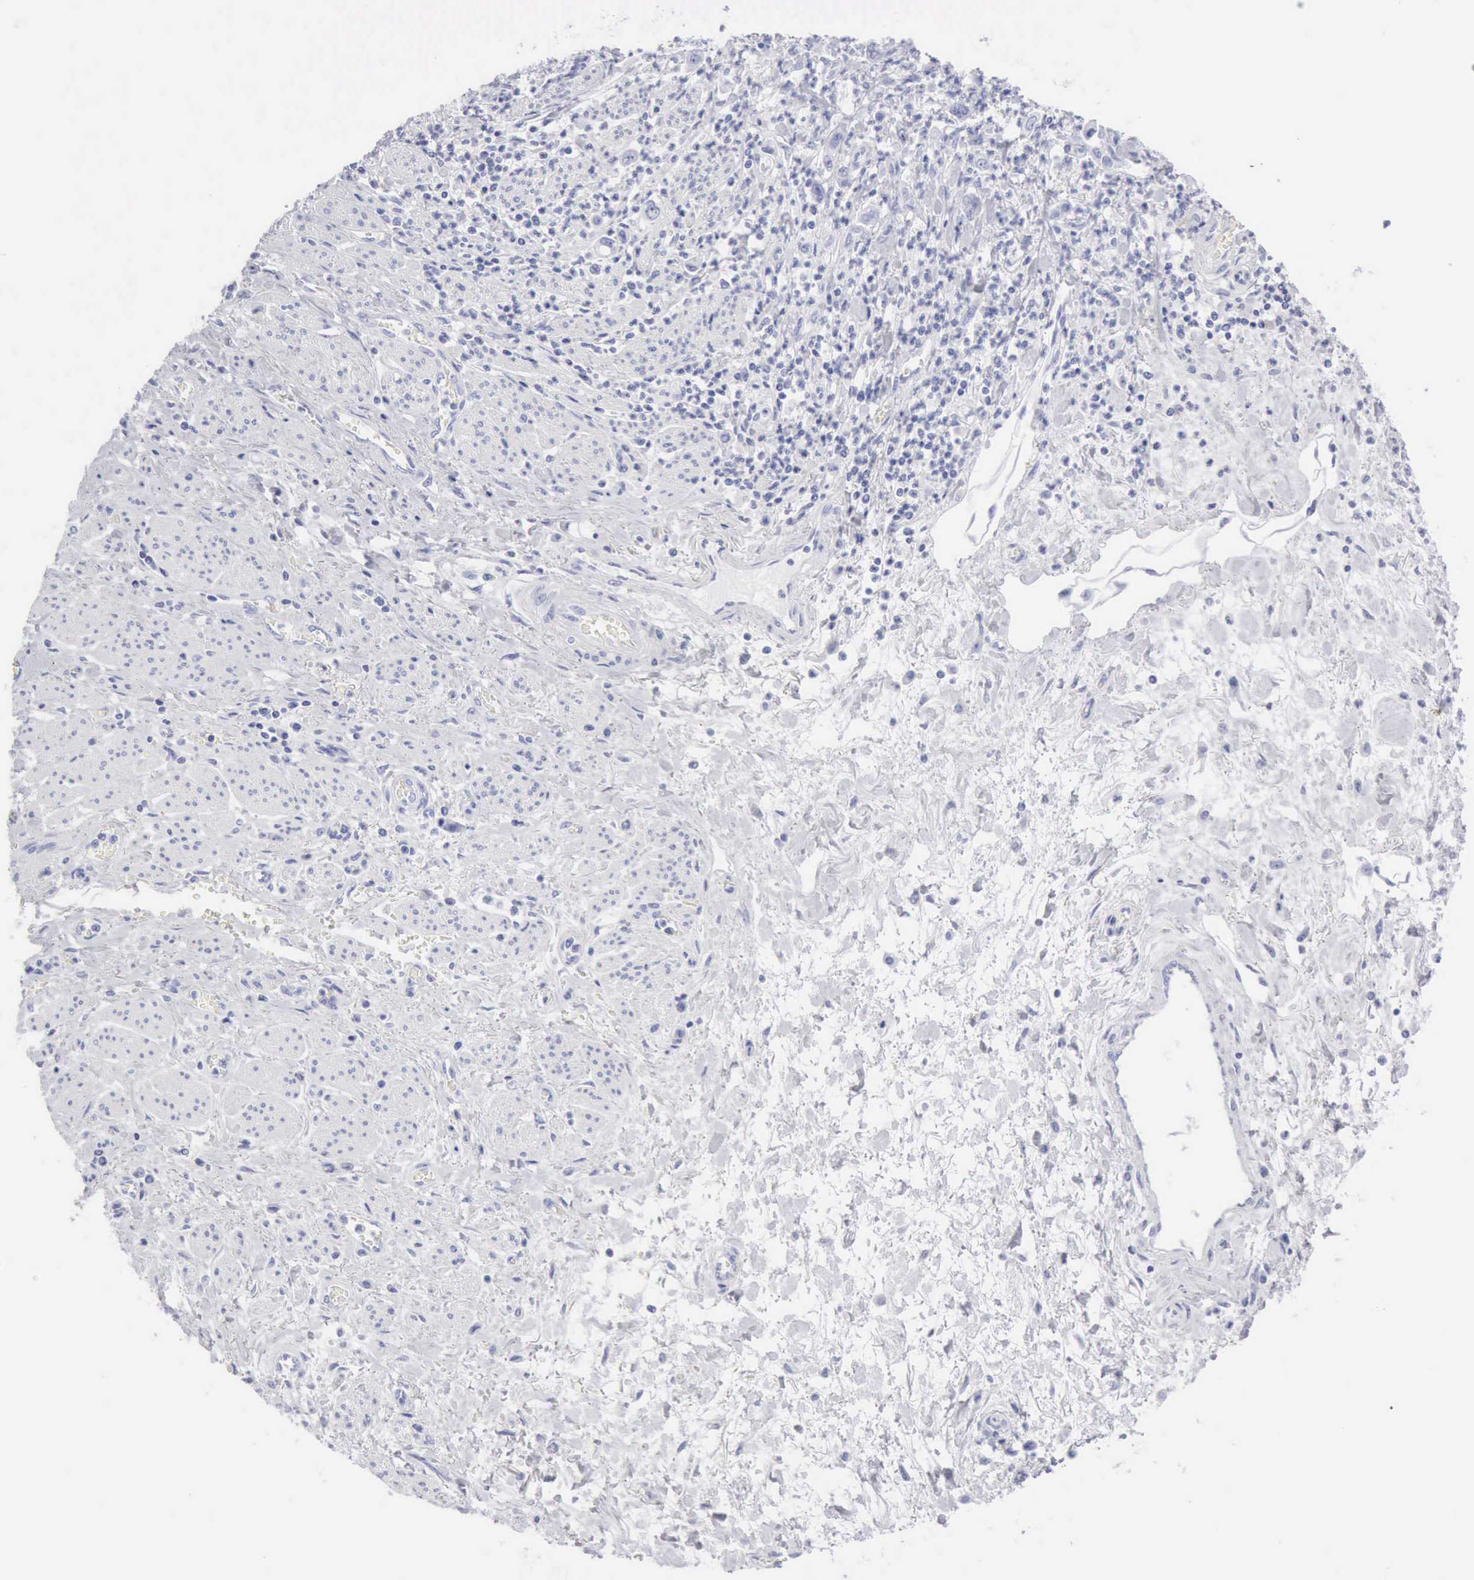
{"staining": {"intensity": "negative", "quantity": "none", "location": "none"}, "tissue": "stomach cancer", "cell_type": "Tumor cells", "image_type": "cancer", "snomed": [{"axis": "morphology", "description": "Adenocarcinoma, NOS"}, {"axis": "topography", "description": "Stomach"}], "caption": "High magnification brightfield microscopy of adenocarcinoma (stomach) stained with DAB (brown) and counterstained with hematoxylin (blue): tumor cells show no significant positivity. The staining is performed using DAB brown chromogen with nuclei counter-stained in using hematoxylin.", "gene": "KRT5", "patient": {"sex": "female", "age": 76}}